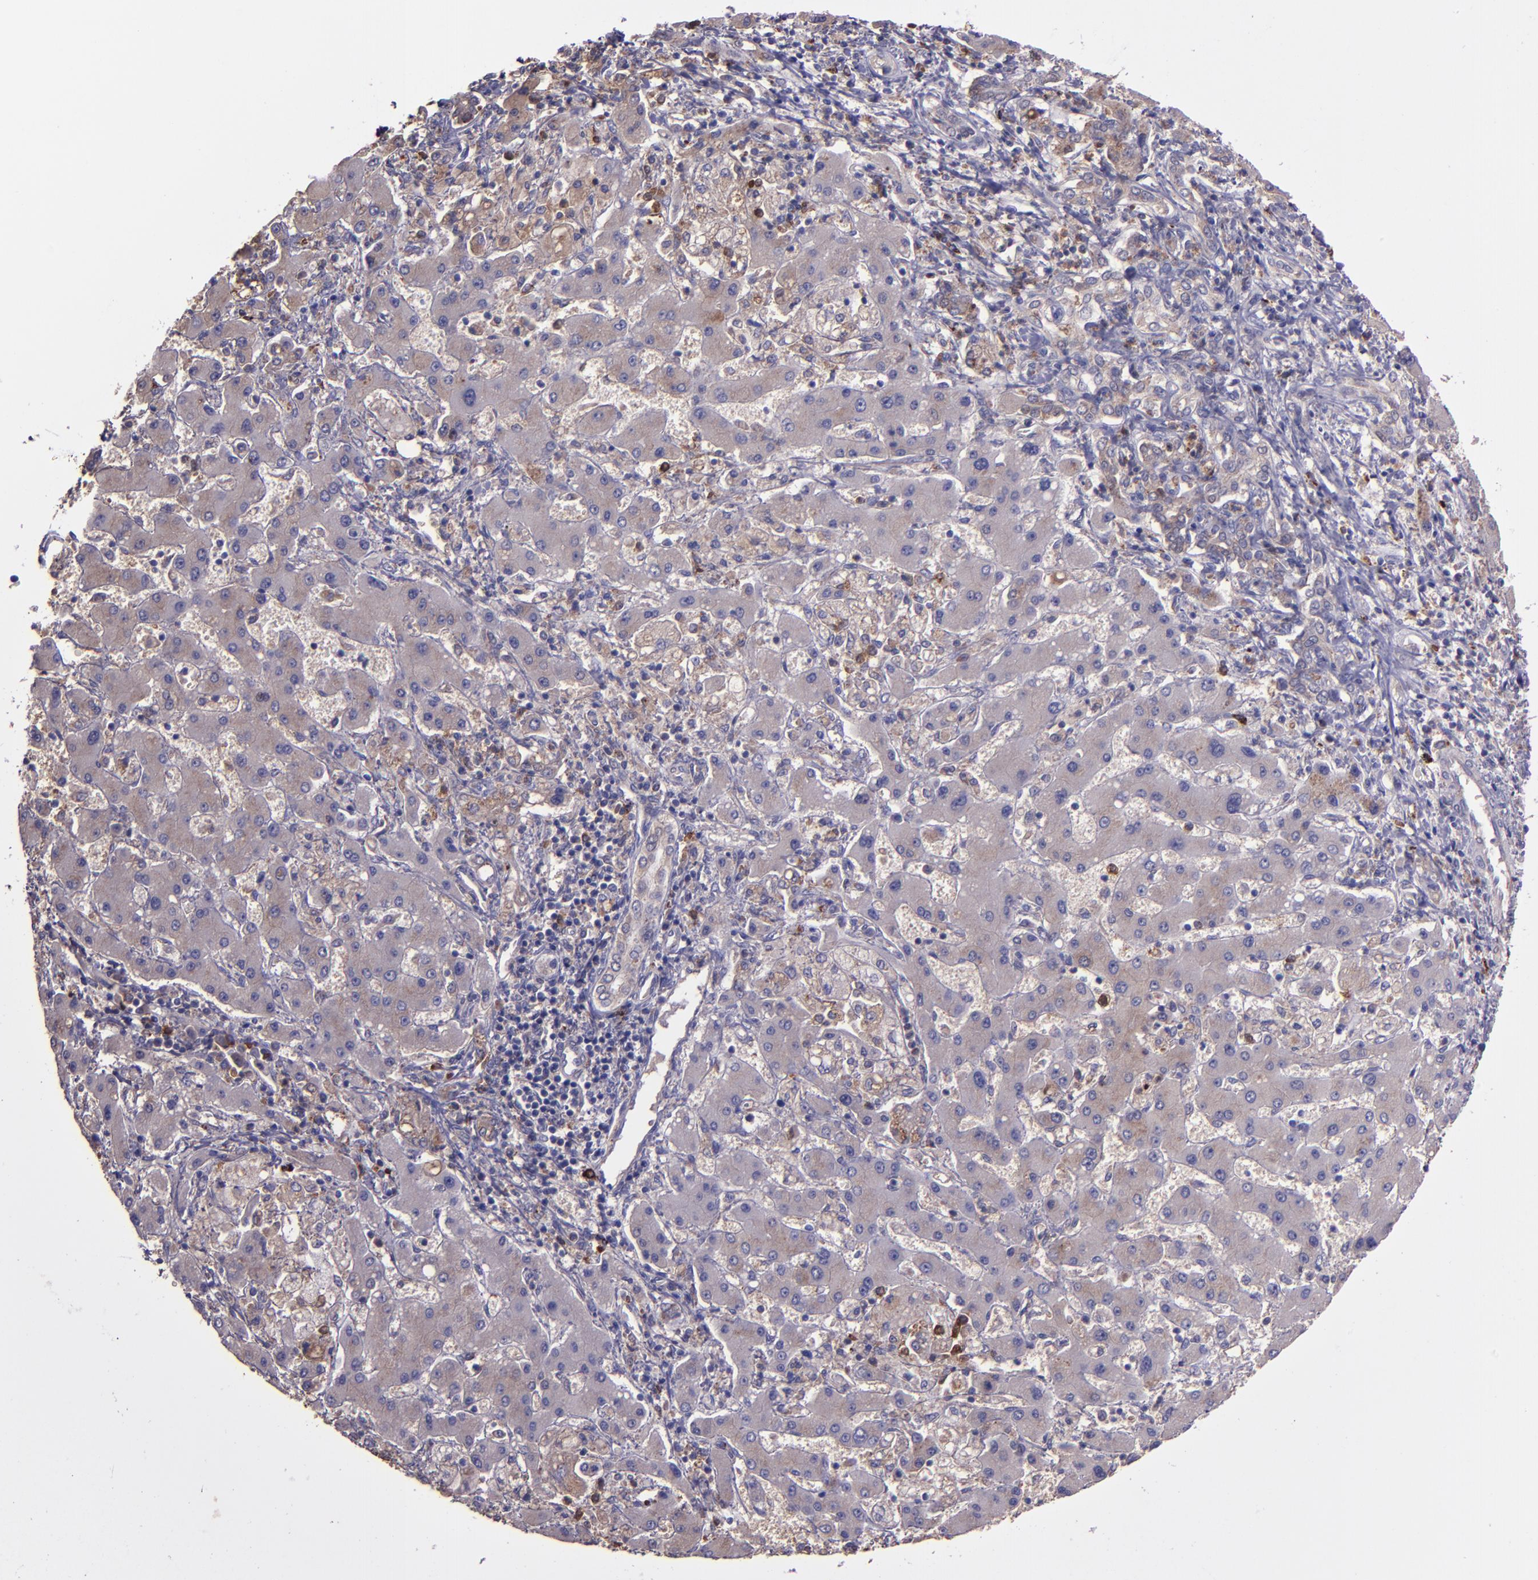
{"staining": {"intensity": "weak", "quantity": ">75%", "location": "cytoplasmic/membranous"}, "tissue": "liver cancer", "cell_type": "Tumor cells", "image_type": "cancer", "snomed": [{"axis": "morphology", "description": "Cholangiocarcinoma"}, {"axis": "topography", "description": "Liver"}], "caption": "This is an image of immunohistochemistry staining of cholangiocarcinoma (liver), which shows weak positivity in the cytoplasmic/membranous of tumor cells.", "gene": "WASHC1", "patient": {"sex": "male", "age": 50}}